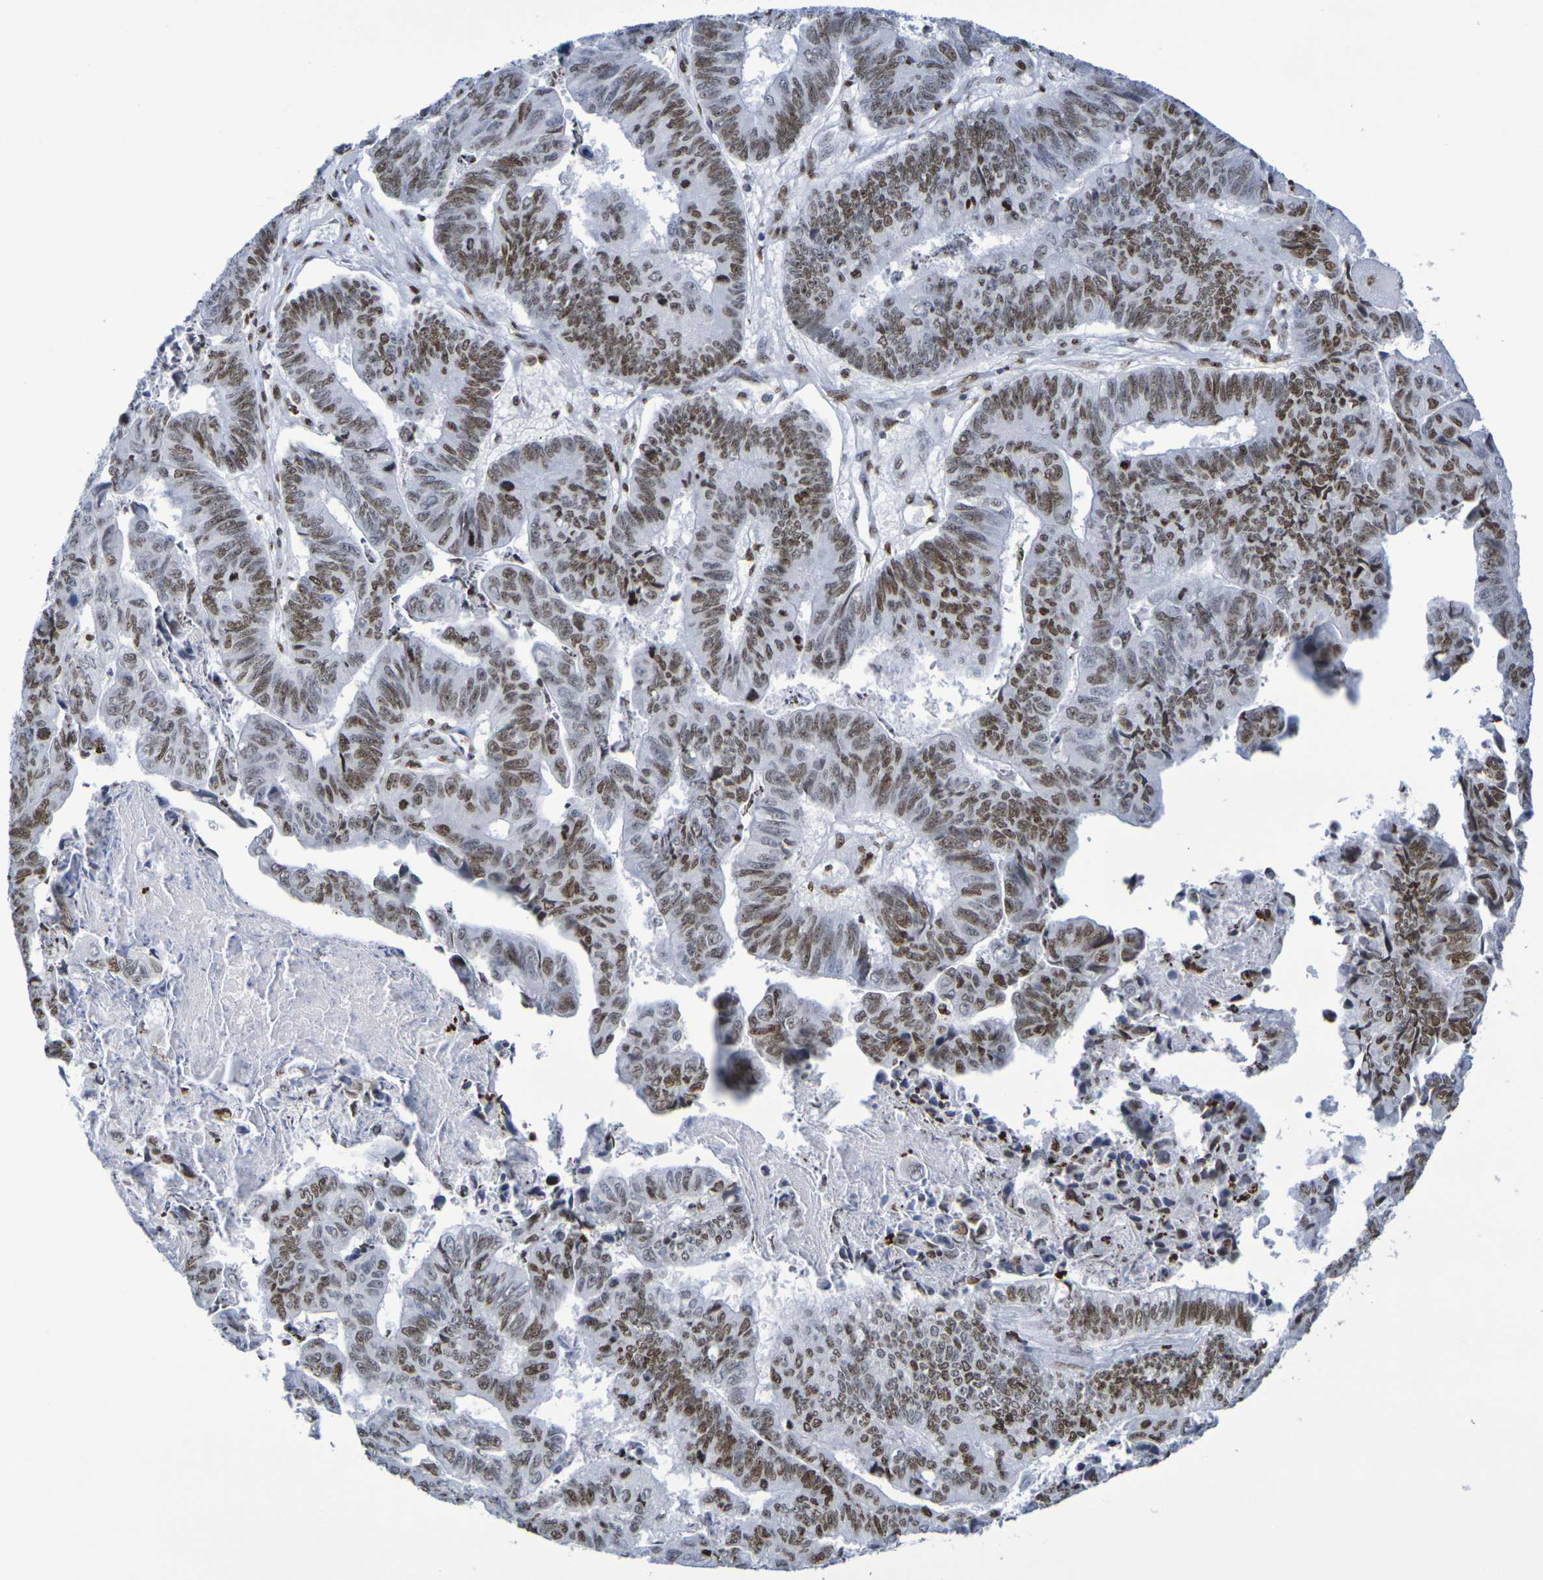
{"staining": {"intensity": "moderate", "quantity": ">75%", "location": "nuclear"}, "tissue": "stomach cancer", "cell_type": "Tumor cells", "image_type": "cancer", "snomed": [{"axis": "morphology", "description": "Adenocarcinoma, NOS"}, {"axis": "topography", "description": "Stomach, lower"}], "caption": "There is medium levels of moderate nuclear staining in tumor cells of stomach adenocarcinoma, as demonstrated by immunohistochemical staining (brown color).", "gene": "H1-5", "patient": {"sex": "male", "age": 77}}